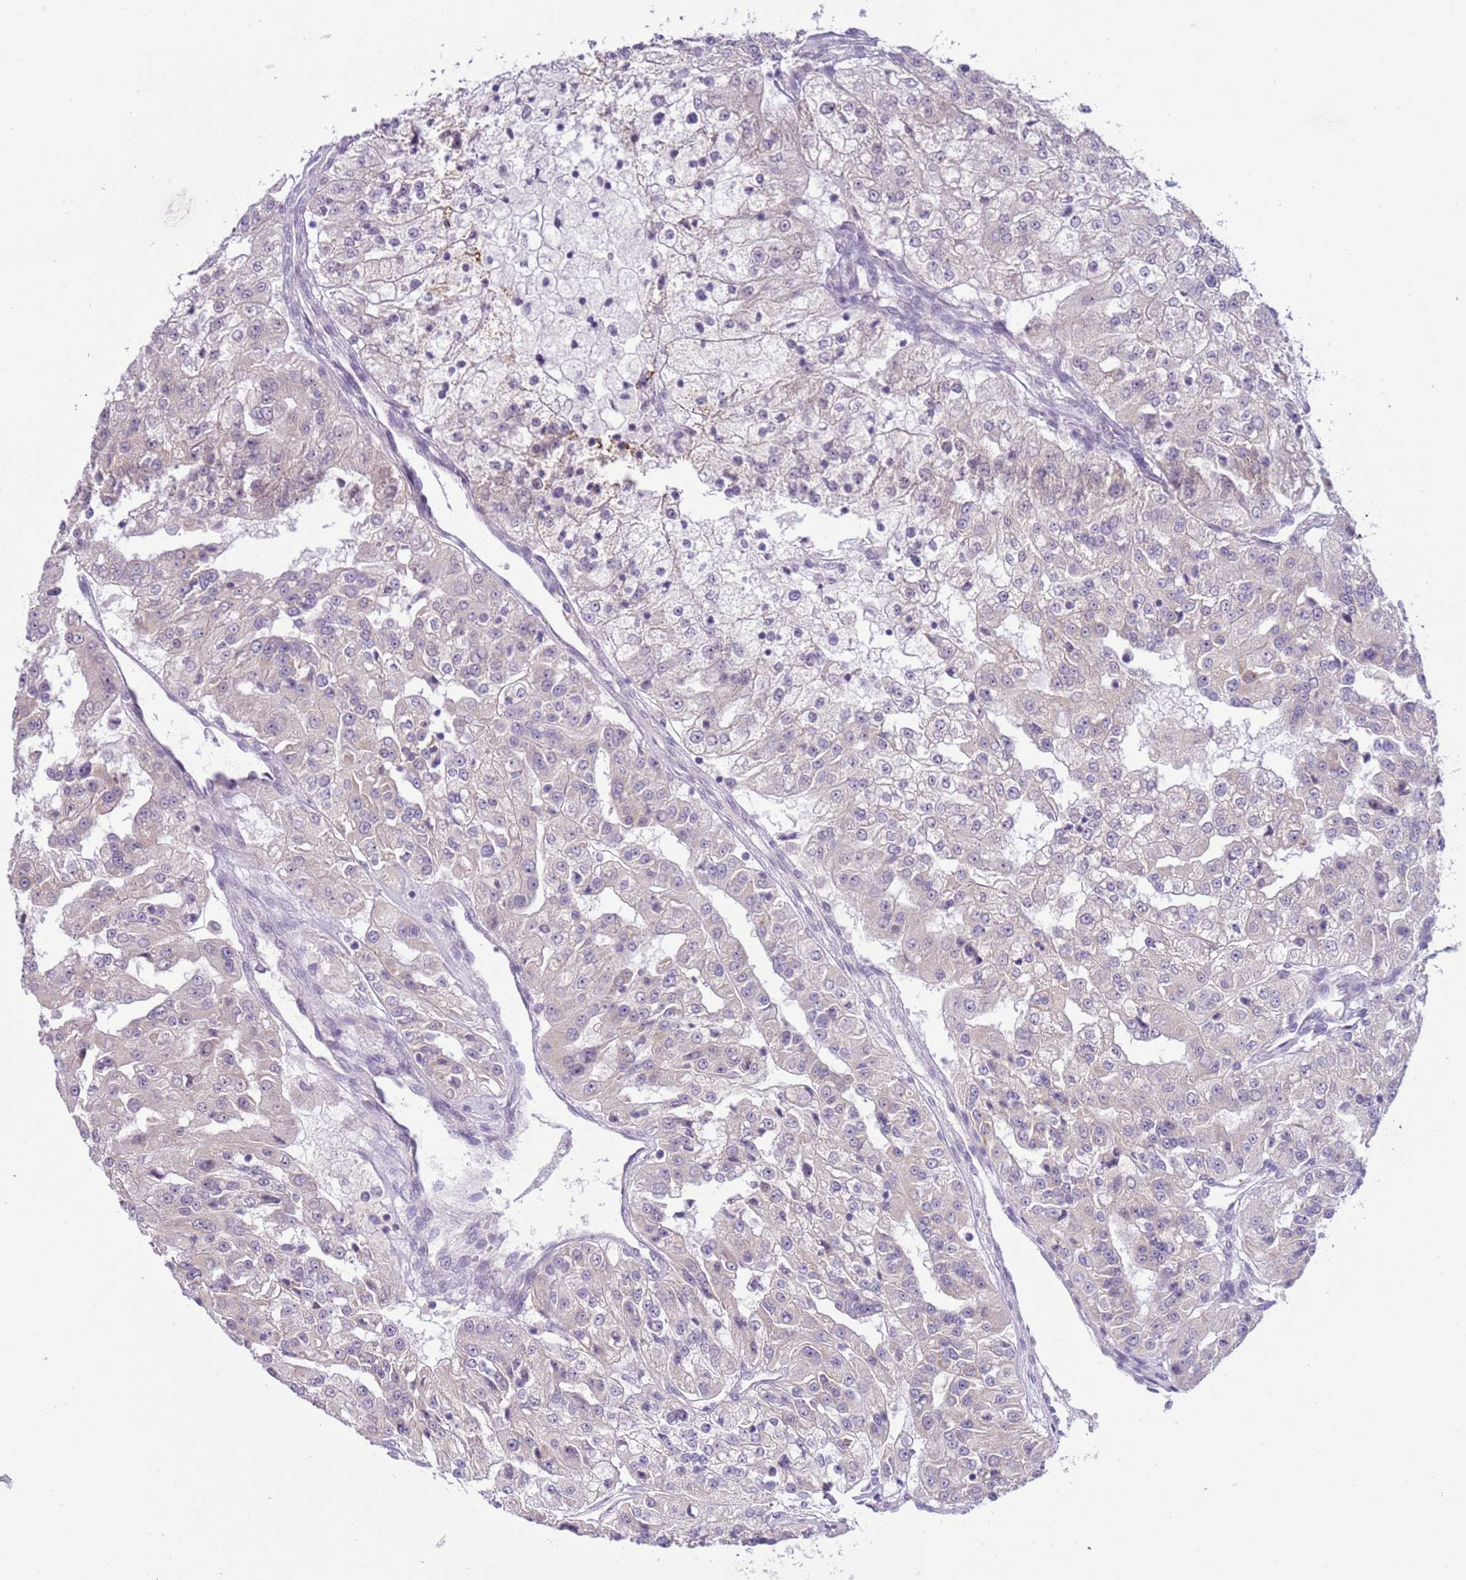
{"staining": {"intensity": "negative", "quantity": "none", "location": "none"}, "tissue": "renal cancer", "cell_type": "Tumor cells", "image_type": "cancer", "snomed": [{"axis": "morphology", "description": "Adenocarcinoma, NOS"}, {"axis": "topography", "description": "Kidney"}], "caption": "This is a micrograph of immunohistochemistry (IHC) staining of renal cancer, which shows no staining in tumor cells. Nuclei are stained in blue.", "gene": "FAM120C", "patient": {"sex": "female", "age": 63}}